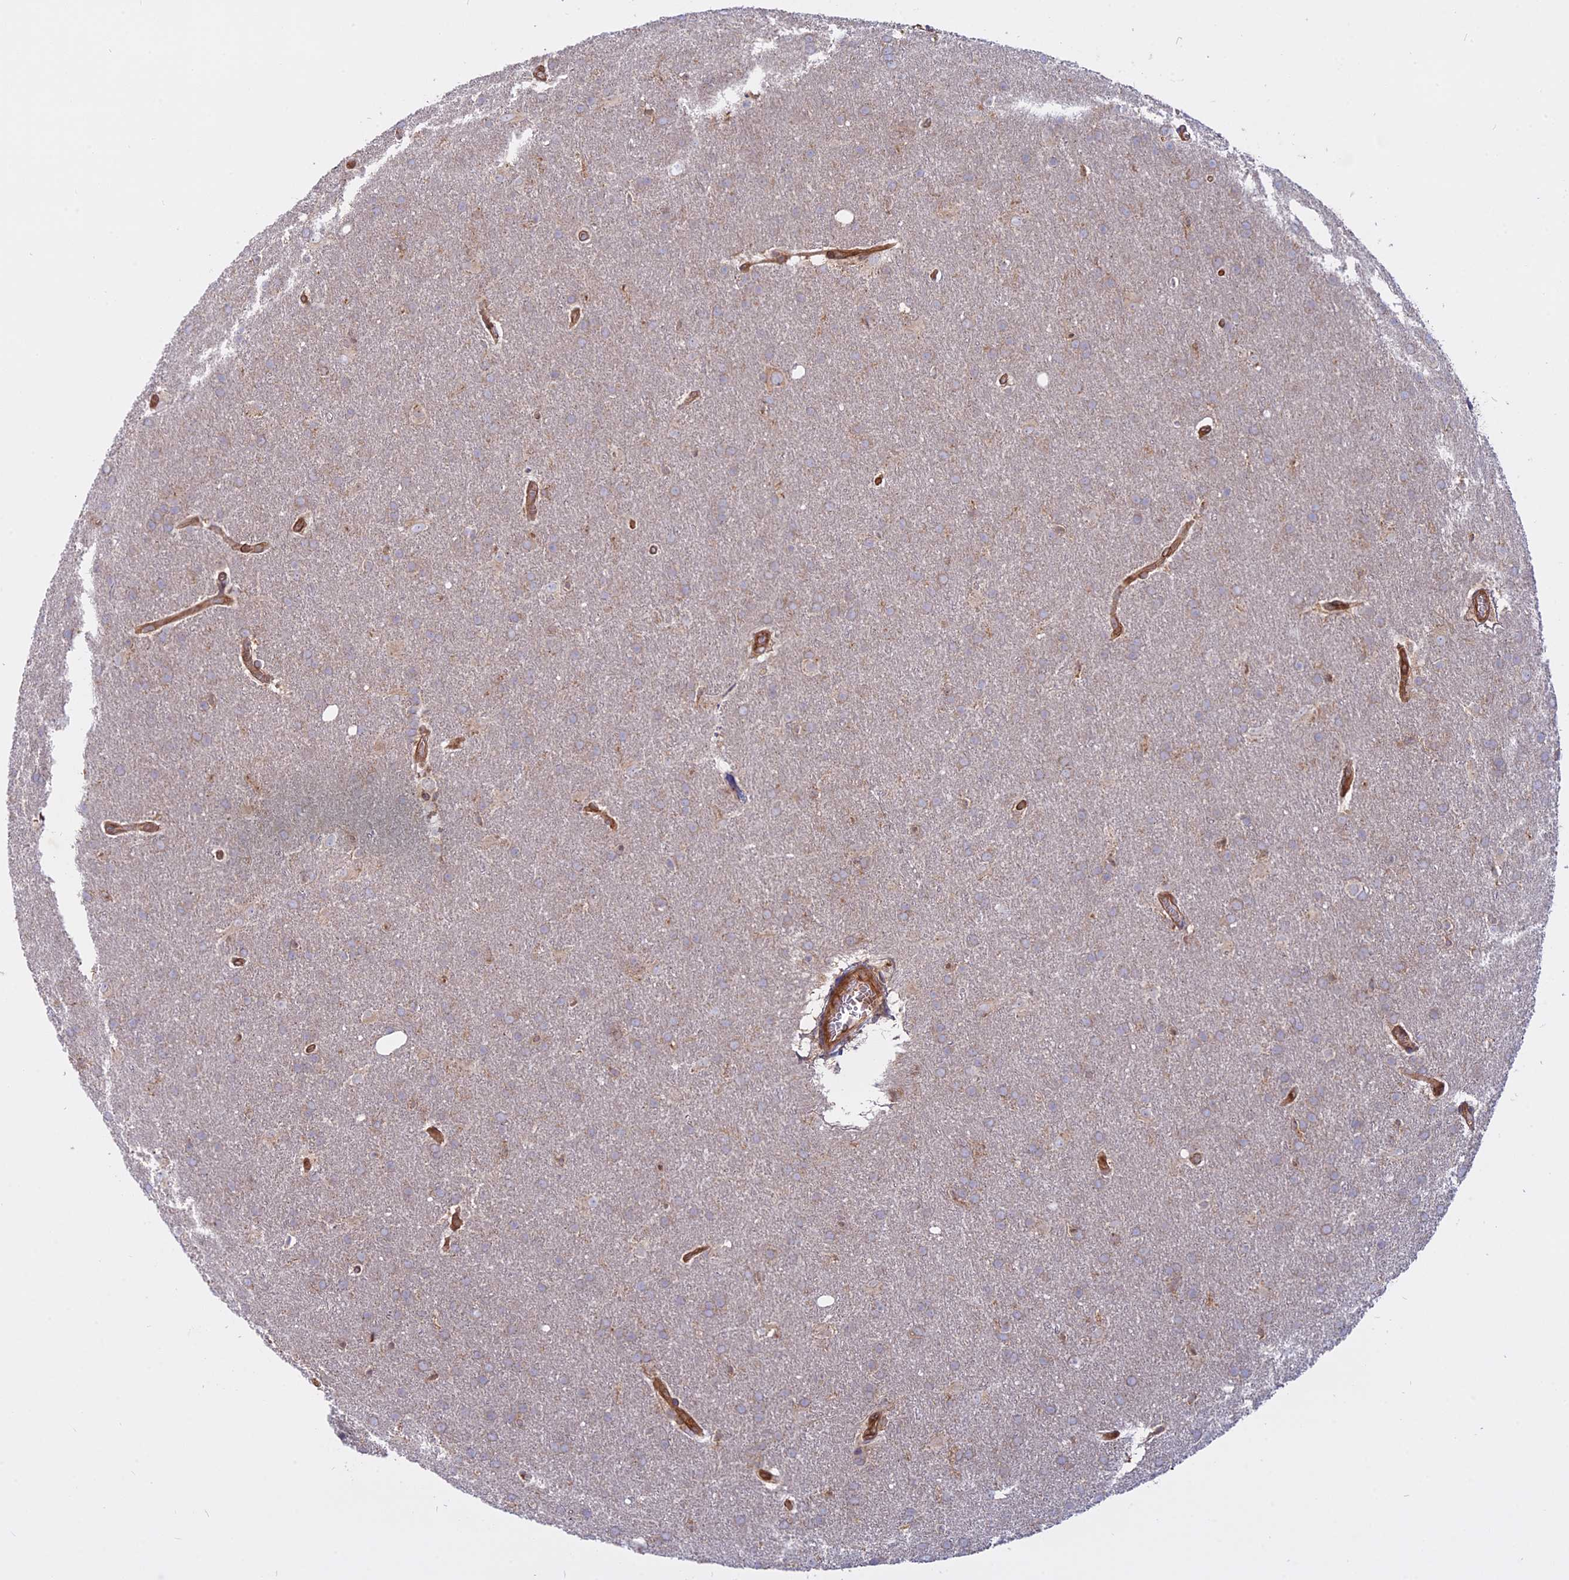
{"staining": {"intensity": "negative", "quantity": "none", "location": "none"}, "tissue": "glioma", "cell_type": "Tumor cells", "image_type": "cancer", "snomed": [{"axis": "morphology", "description": "Glioma, malignant, Low grade"}, {"axis": "topography", "description": "Brain"}], "caption": "Immunohistochemical staining of human glioma exhibits no significant expression in tumor cells.", "gene": "TMEM208", "patient": {"sex": "female", "age": 32}}